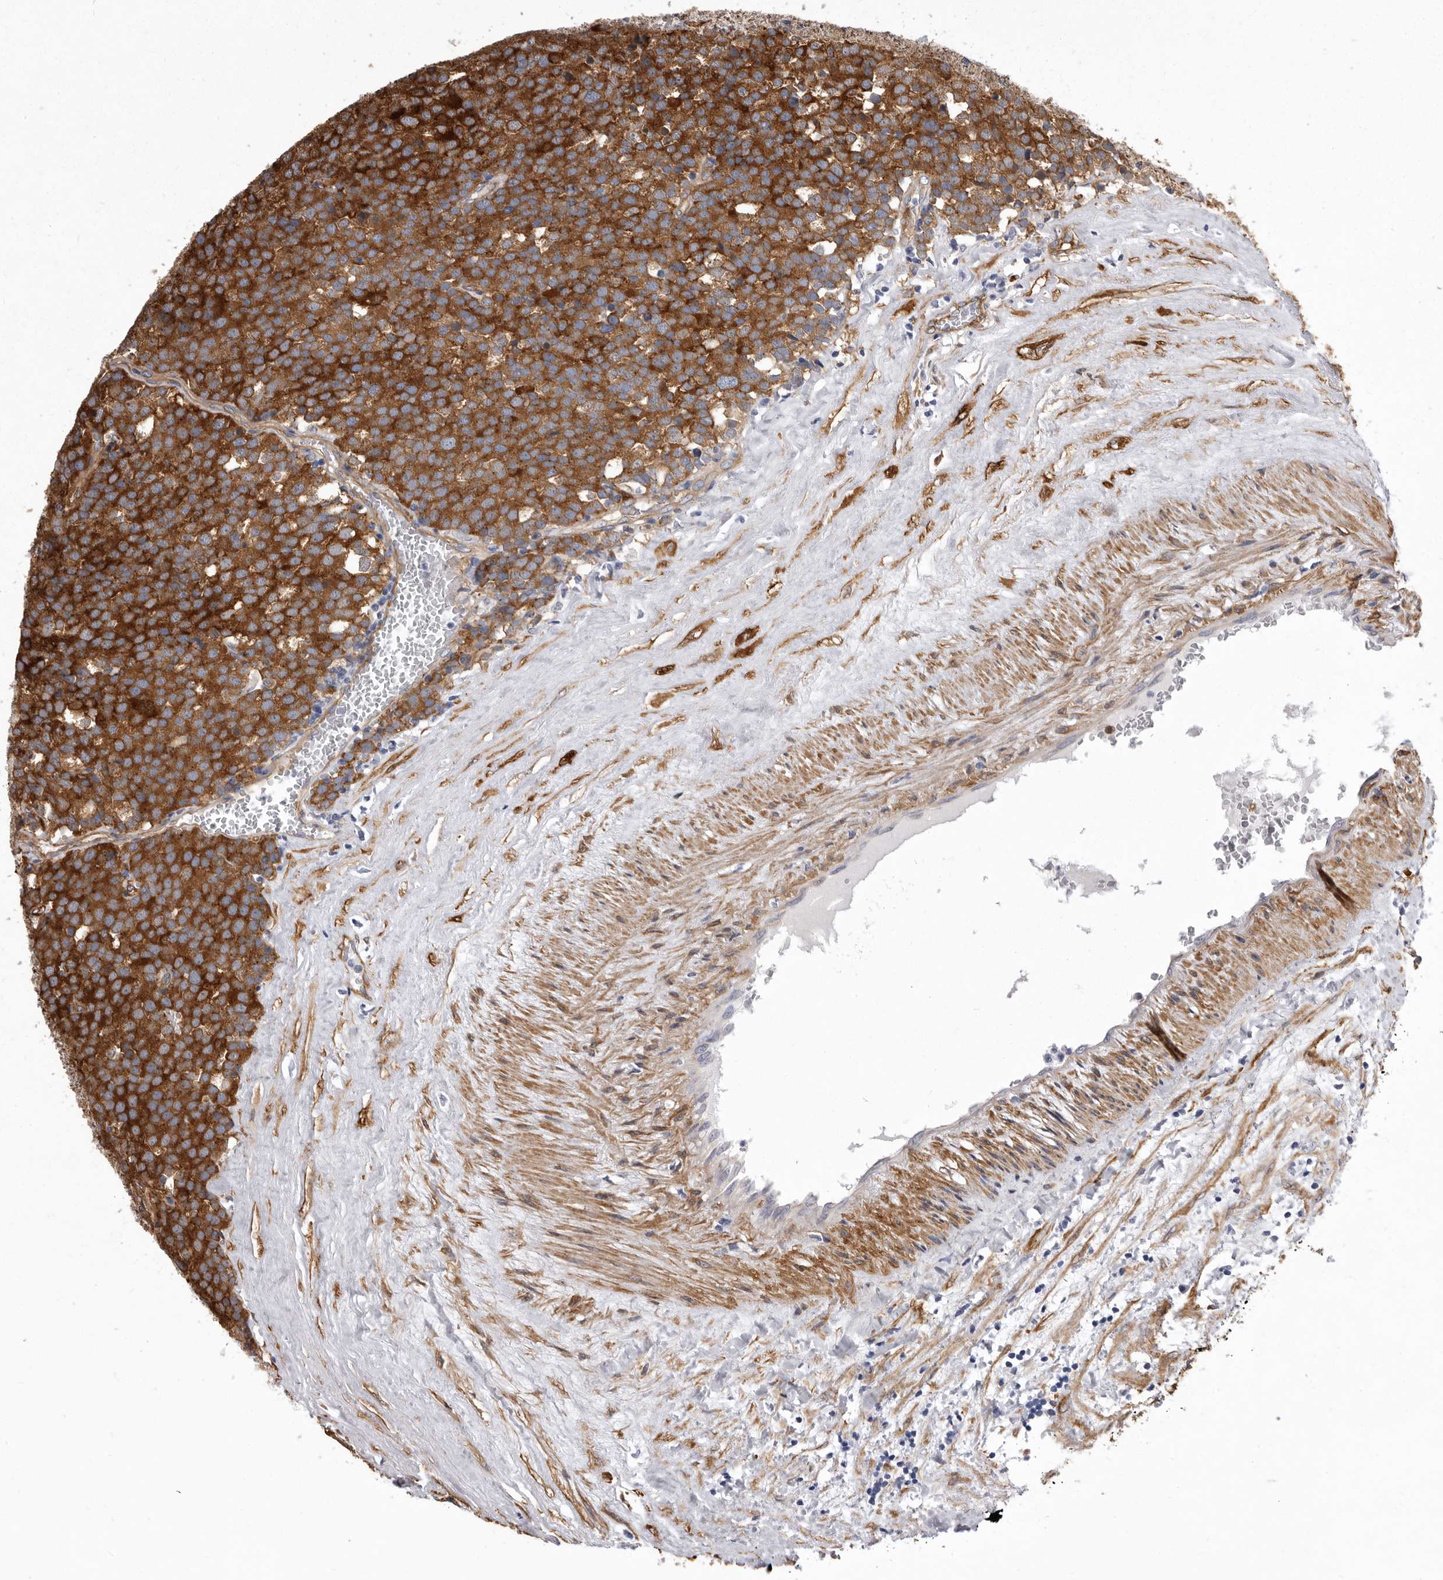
{"staining": {"intensity": "strong", "quantity": ">75%", "location": "cytoplasmic/membranous"}, "tissue": "testis cancer", "cell_type": "Tumor cells", "image_type": "cancer", "snomed": [{"axis": "morphology", "description": "Seminoma, NOS"}, {"axis": "topography", "description": "Testis"}], "caption": "A high-resolution histopathology image shows immunohistochemistry staining of testis cancer (seminoma), which shows strong cytoplasmic/membranous positivity in approximately >75% of tumor cells.", "gene": "ENAH", "patient": {"sex": "male", "age": 71}}